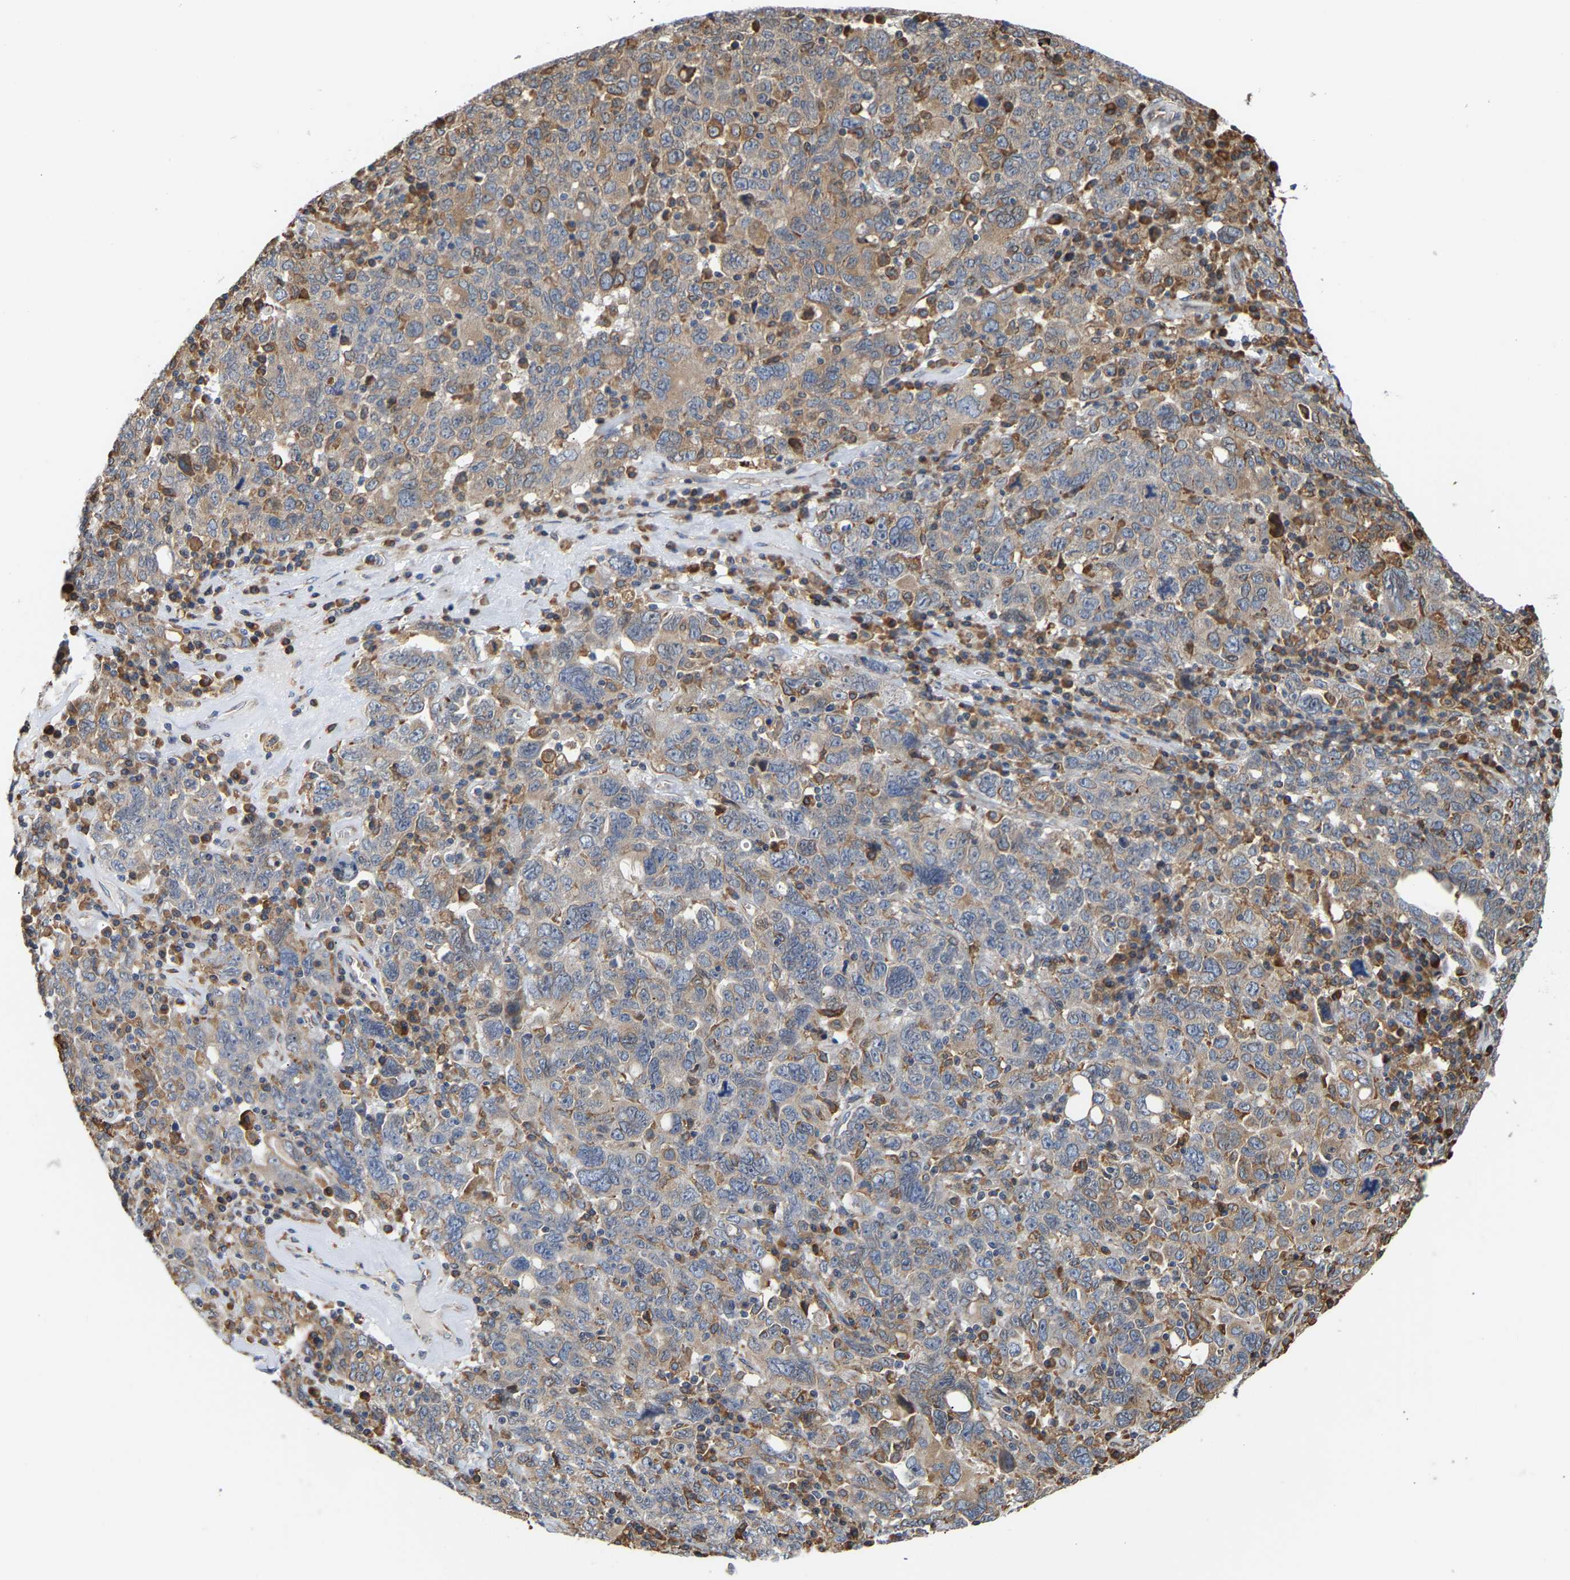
{"staining": {"intensity": "weak", "quantity": "25%-75%", "location": "cytoplasmic/membranous"}, "tissue": "ovarian cancer", "cell_type": "Tumor cells", "image_type": "cancer", "snomed": [{"axis": "morphology", "description": "Carcinoma, endometroid"}, {"axis": "topography", "description": "Ovary"}], "caption": "Immunohistochemistry (IHC) staining of ovarian cancer (endometroid carcinoma), which reveals low levels of weak cytoplasmic/membranous staining in about 25%-75% of tumor cells indicating weak cytoplasmic/membranous protein expression. The staining was performed using DAB (brown) for protein detection and nuclei were counterstained in hematoxylin (blue).", "gene": "ARAP1", "patient": {"sex": "female", "age": 62}}